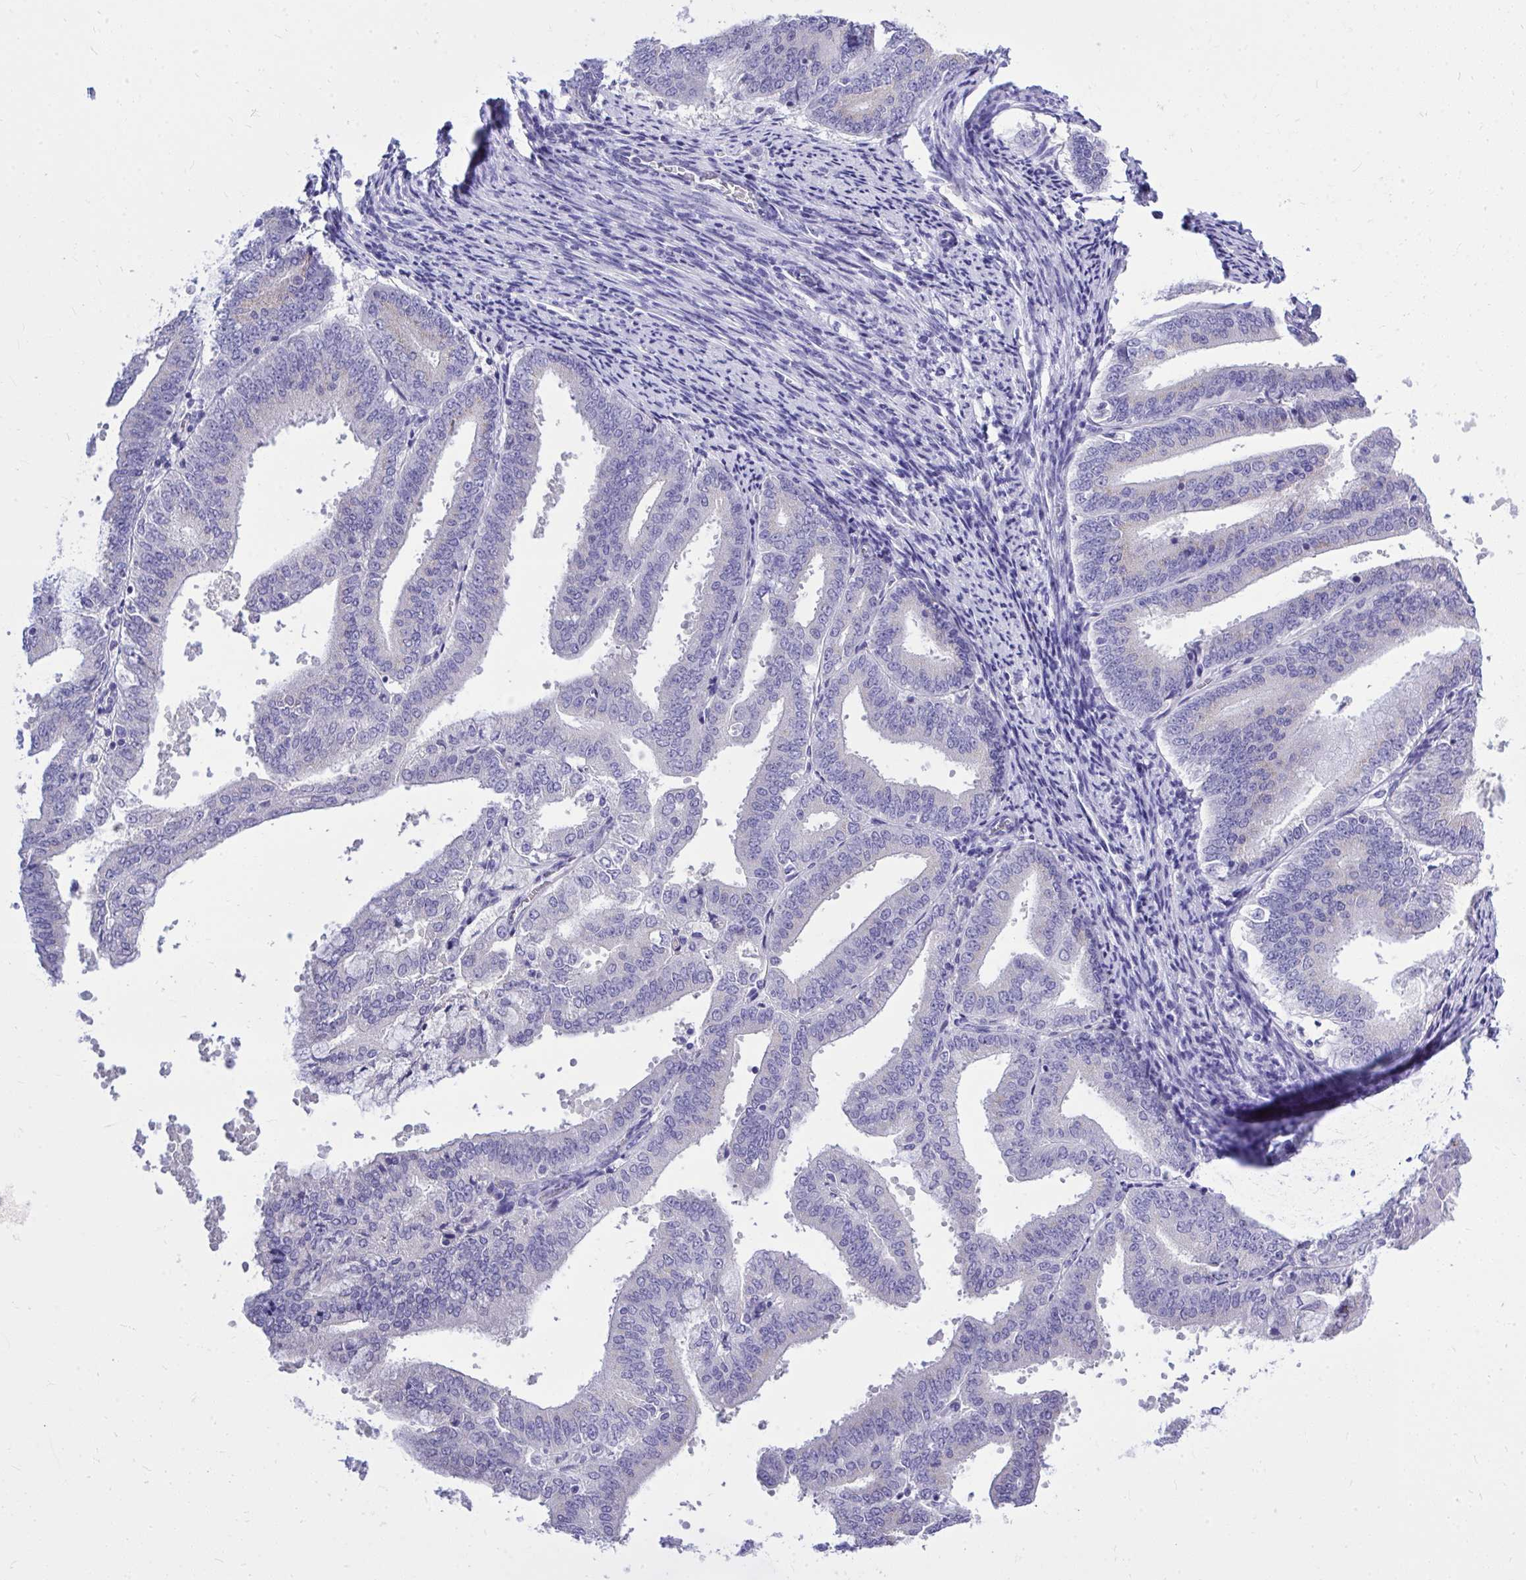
{"staining": {"intensity": "negative", "quantity": "none", "location": "none"}, "tissue": "endometrial cancer", "cell_type": "Tumor cells", "image_type": "cancer", "snomed": [{"axis": "morphology", "description": "Adenocarcinoma, NOS"}, {"axis": "topography", "description": "Endometrium"}], "caption": "Immunohistochemical staining of endometrial cancer demonstrates no significant expression in tumor cells.", "gene": "PSD", "patient": {"sex": "female", "age": 63}}